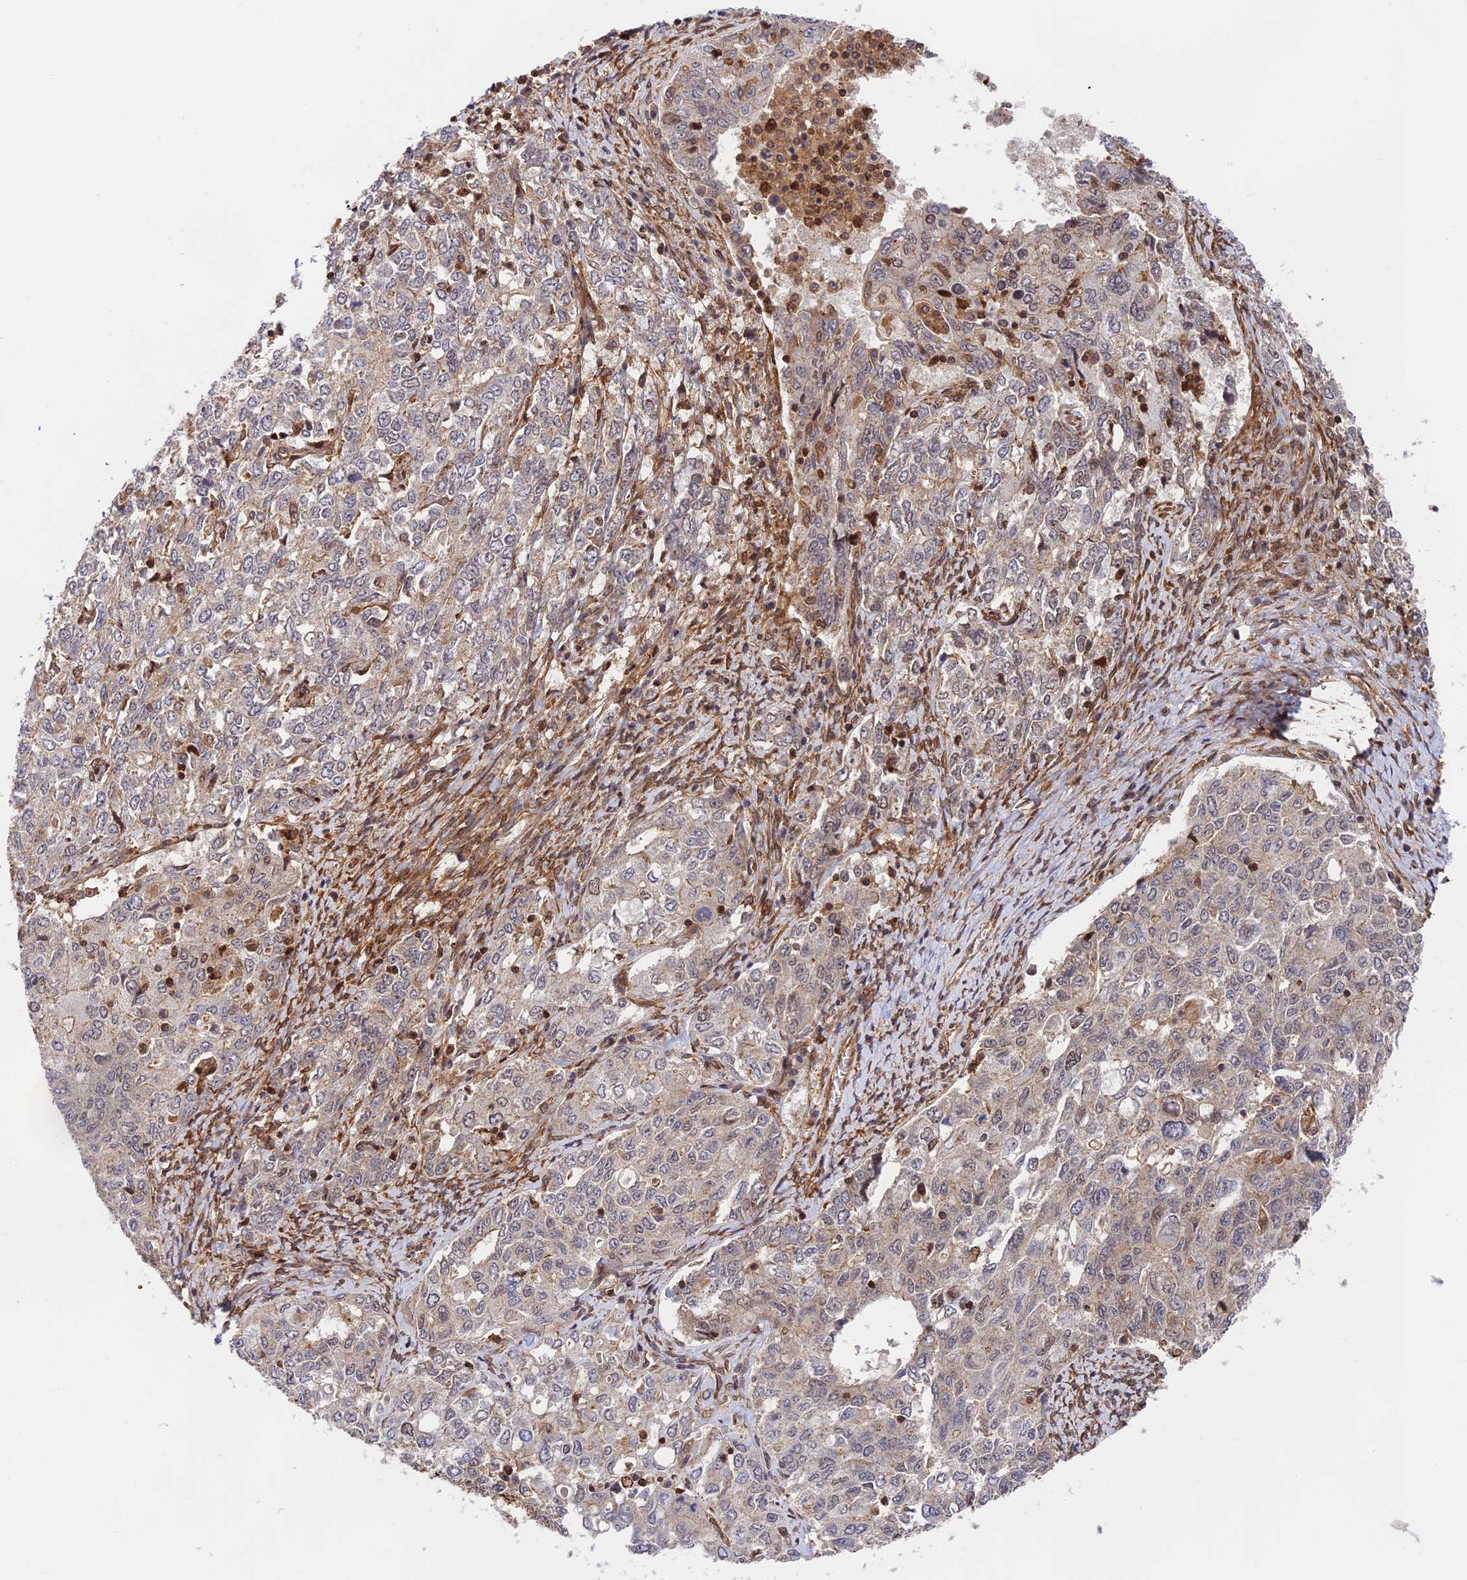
{"staining": {"intensity": "negative", "quantity": "none", "location": "none"}, "tissue": "ovarian cancer", "cell_type": "Tumor cells", "image_type": "cancer", "snomed": [{"axis": "morphology", "description": "Carcinoma, endometroid"}, {"axis": "topography", "description": "Ovary"}], "caption": "This is an immunohistochemistry (IHC) image of endometroid carcinoma (ovarian). There is no positivity in tumor cells.", "gene": "OSBPL1A", "patient": {"sex": "female", "age": 62}}